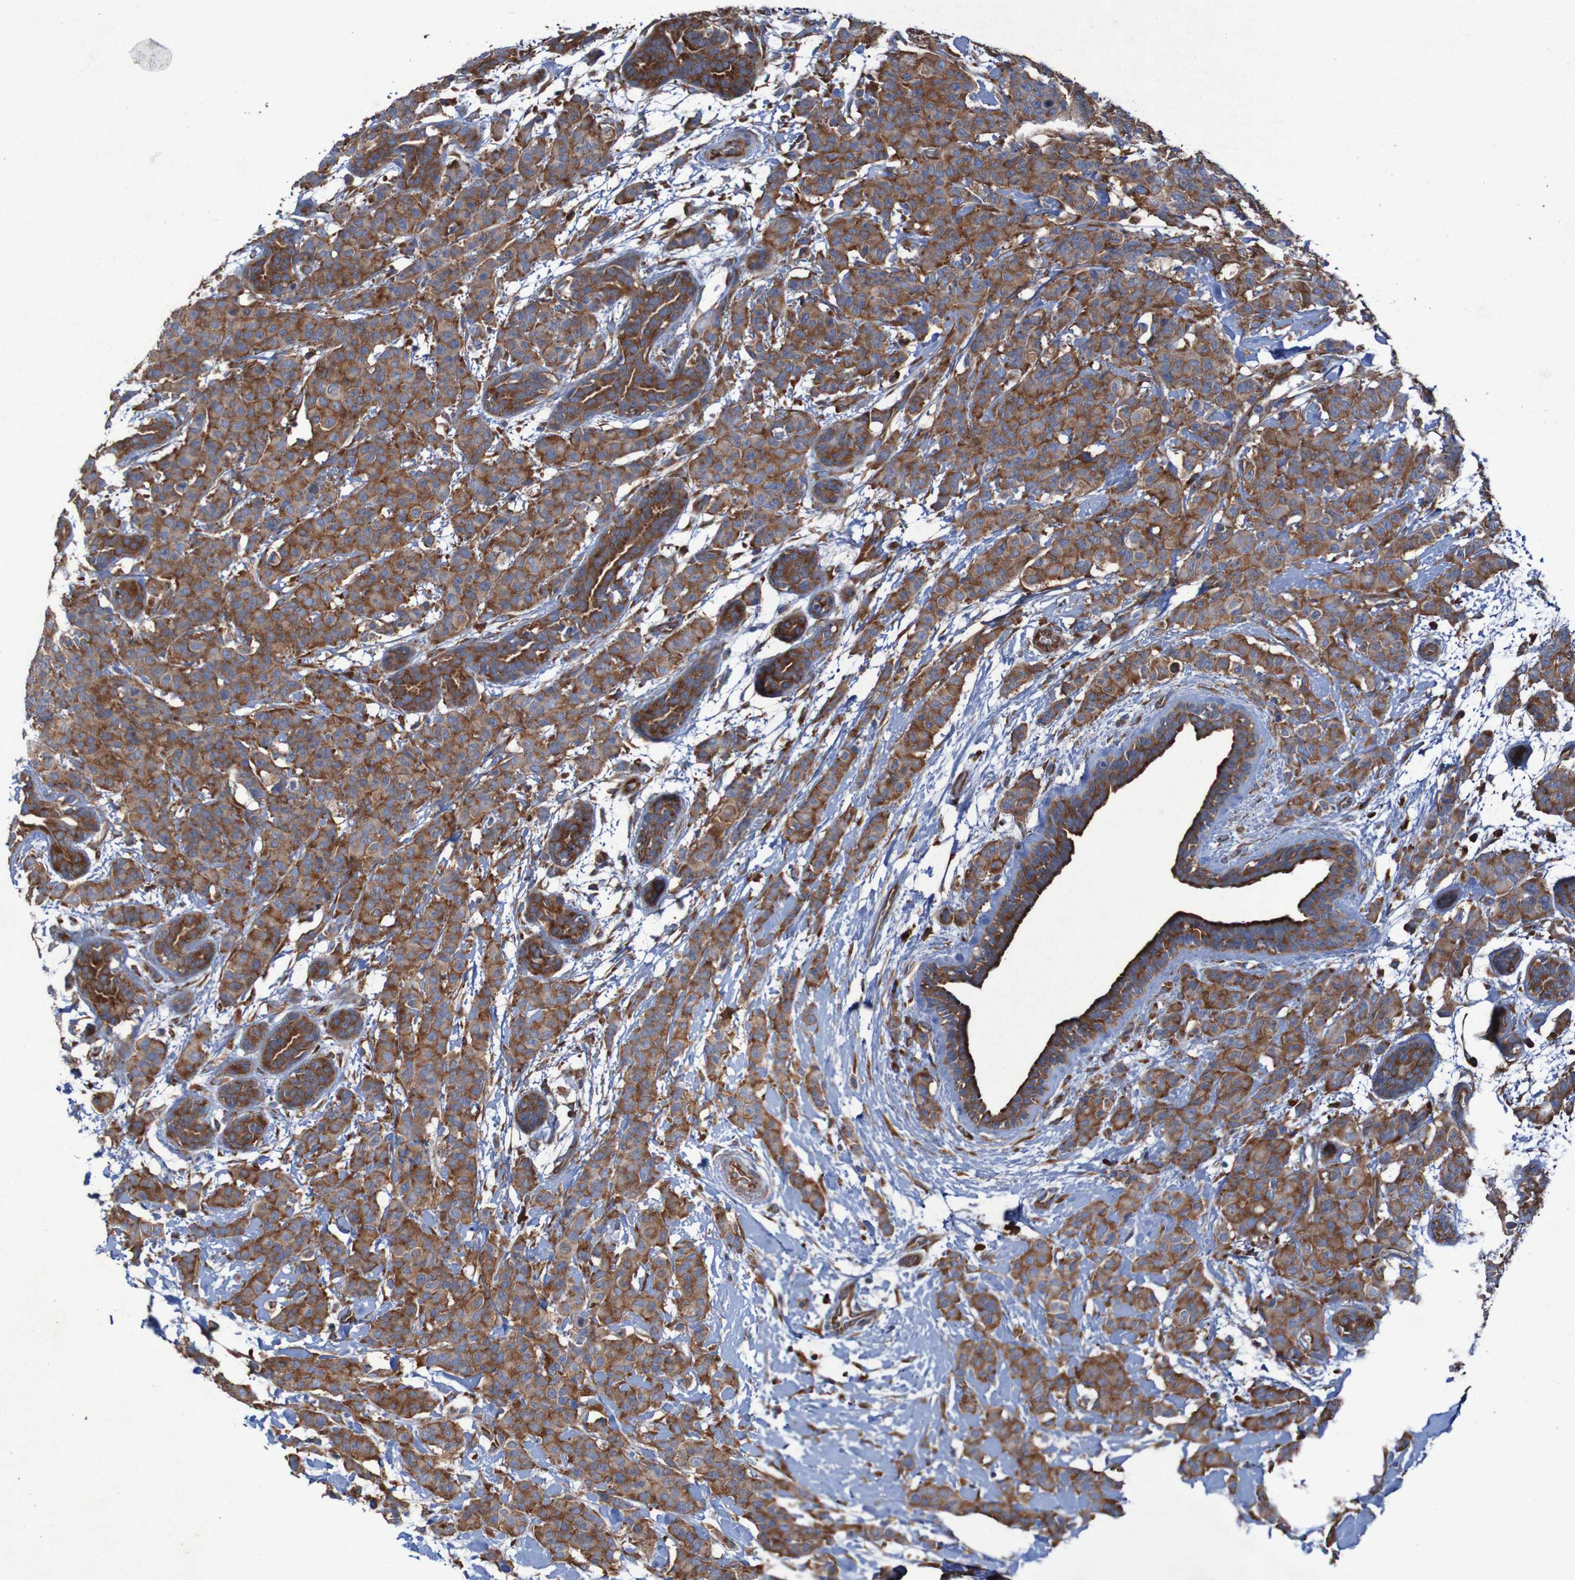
{"staining": {"intensity": "strong", "quantity": ">75%", "location": "cytoplasmic/membranous"}, "tissue": "breast cancer", "cell_type": "Tumor cells", "image_type": "cancer", "snomed": [{"axis": "morphology", "description": "Normal tissue, NOS"}, {"axis": "morphology", "description": "Duct carcinoma"}, {"axis": "topography", "description": "Breast"}], "caption": "Breast infiltrating ductal carcinoma stained for a protein exhibits strong cytoplasmic/membranous positivity in tumor cells. The staining was performed using DAB (3,3'-diaminobenzidine), with brown indicating positive protein expression. Nuclei are stained blue with hematoxylin.", "gene": "RPL10", "patient": {"sex": "female", "age": 40}}